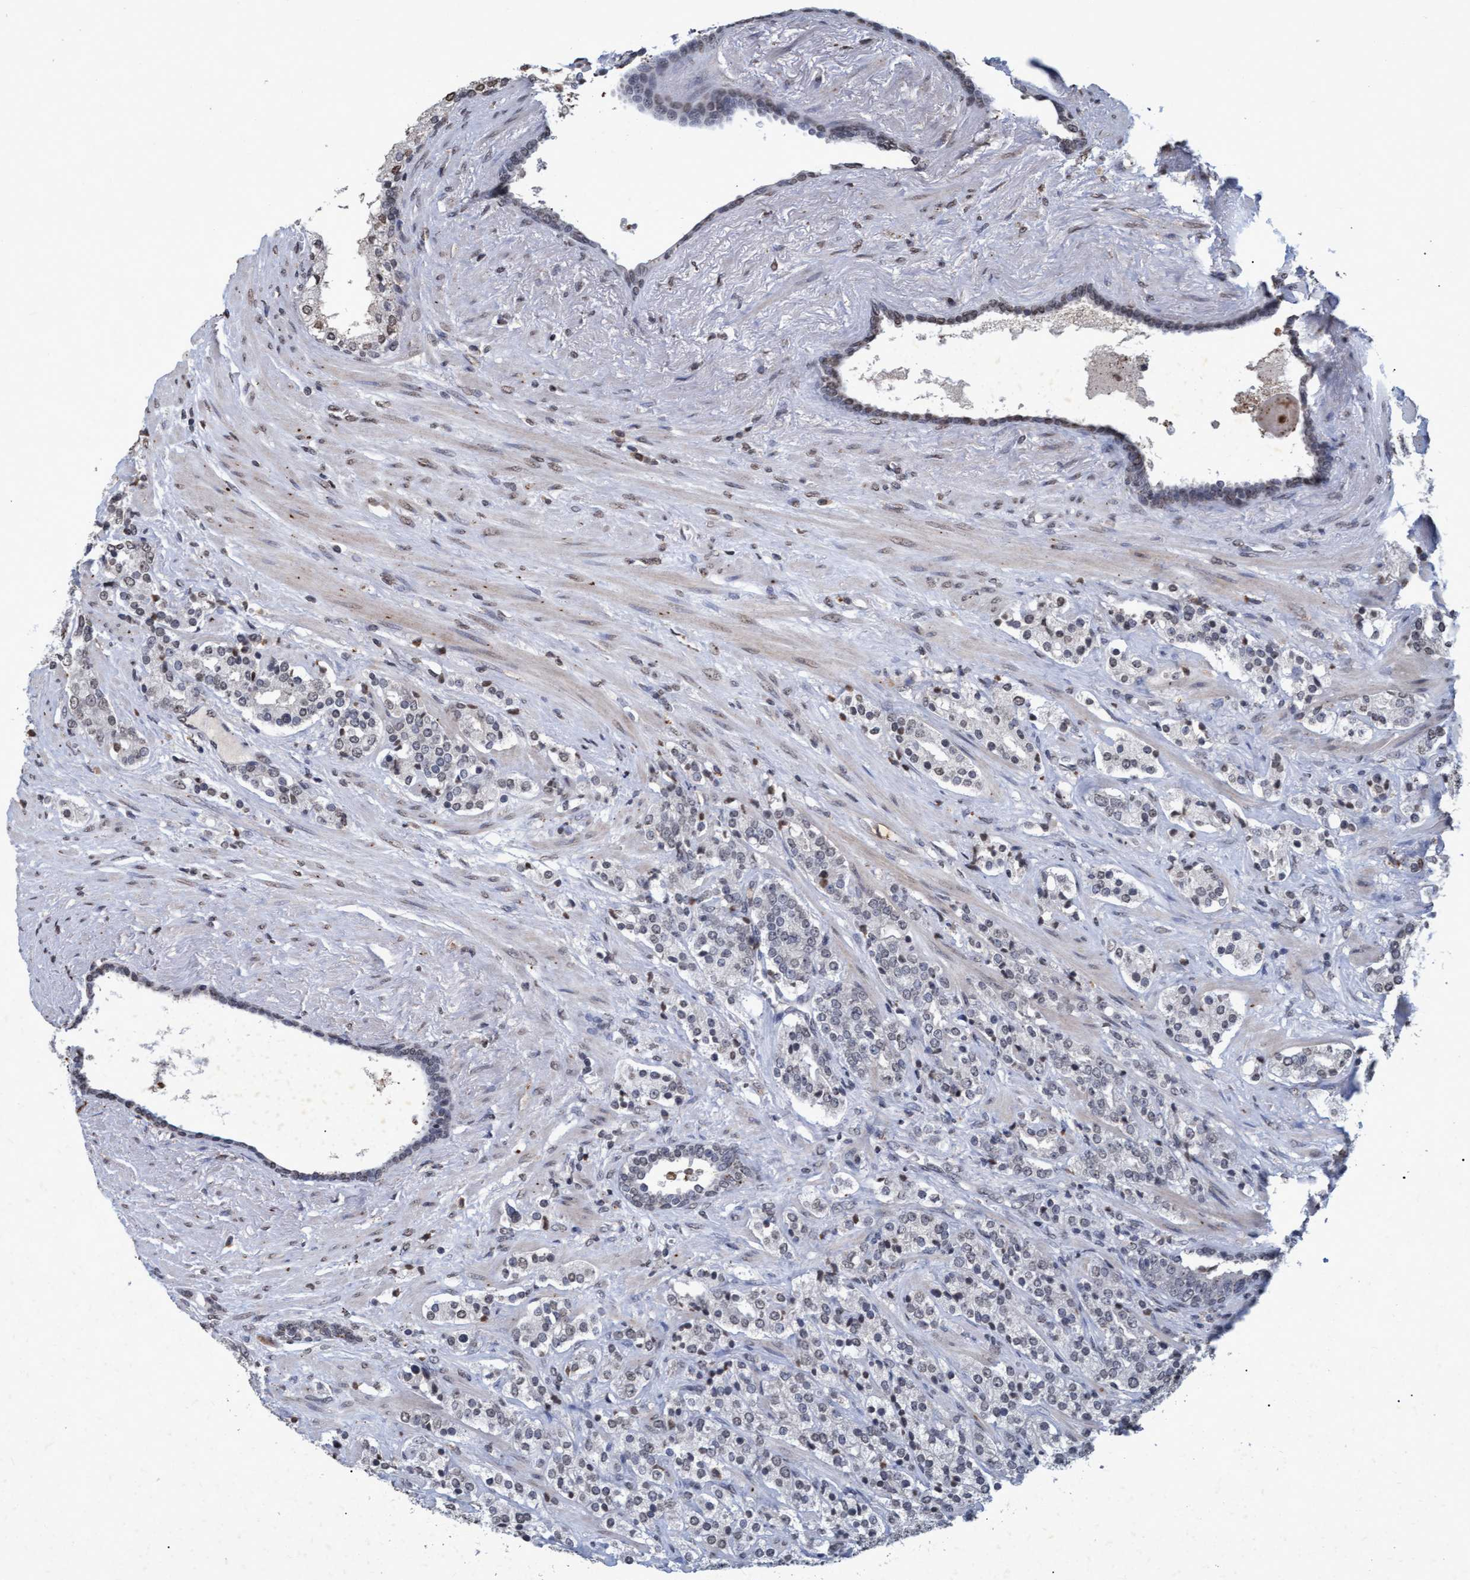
{"staining": {"intensity": "negative", "quantity": "none", "location": "none"}, "tissue": "prostate cancer", "cell_type": "Tumor cells", "image_type": "cancer", "snomed": [{"axis": "morphology", "description": "Adenocarcinoma, High grade"}, {"axis": "topography", "description": "Prostate"}], "caption": "This image is of prostate cancer stained with immunohistochemistry to label a protein in brown with the nuclei are counter-stained blue. There is no staining in tumor cells.", "gene": "GALC", "patient": {"sex": "male", "age": 71}}